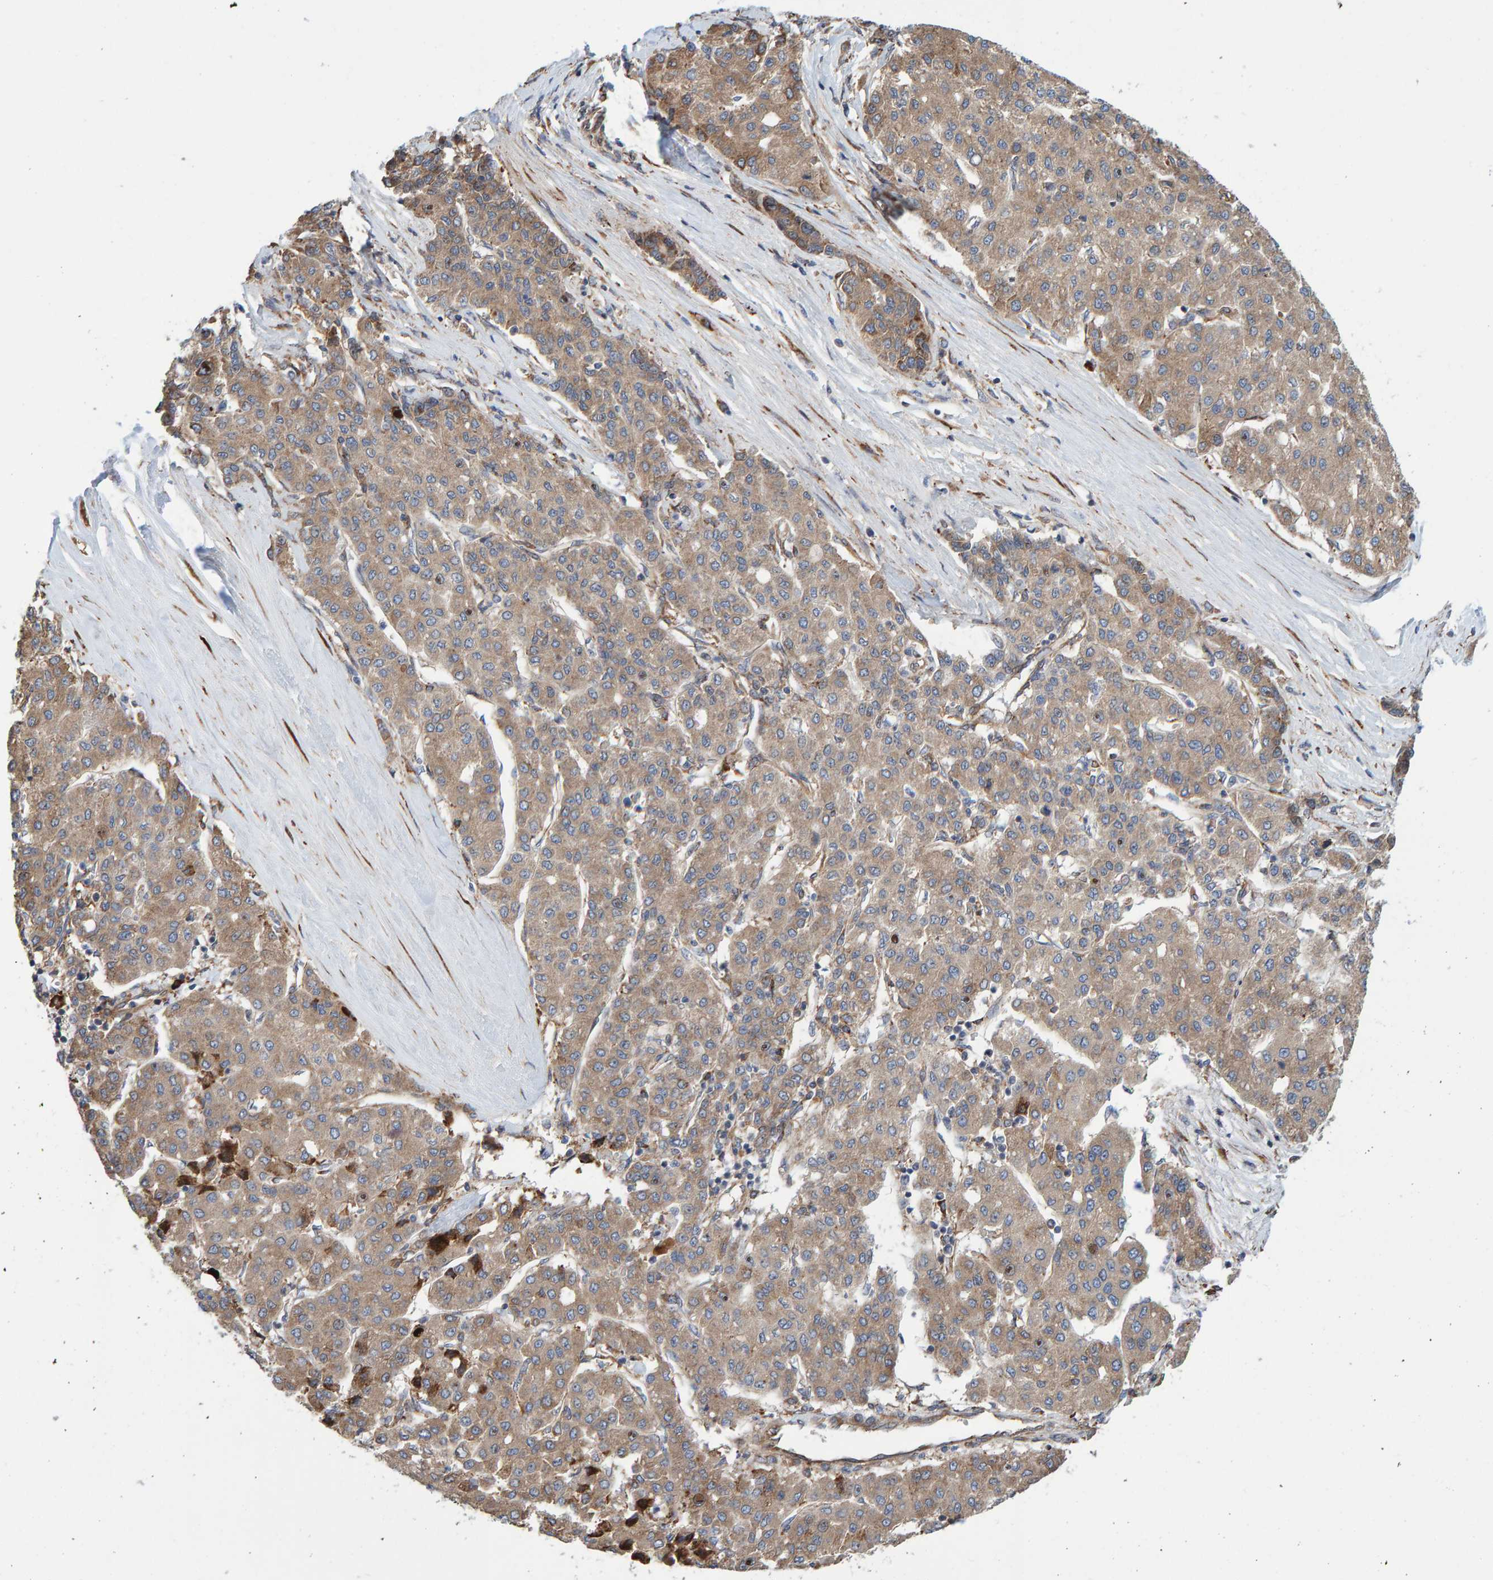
{"staining": {"intensity": "weak", "quantity": ">75%", "location": "cytoplasmic/membranous"}, "tissue": "liver cancer", "cell_type": "Tumor cells", "image_type": "cancer", "snomed": [{"axis": "morphology", "description": "Carcinoma, Hepatocellular, NOS"}, {"axis": "topography", "description": "Liver"}], "caption": "High-magnification brightfield microscopy of hepatocellular carcinoma (liver) stained with DAB (3,3'-diaminobenzidine) (brown) and counterstained with hematoxylin (blue). tumor cells exhibit weak cytoplasmic/membranous staining is appreciated in about>75% of cells.", "gene": "KIAA0753", "patient": {"sex": "male", "age": 65}}